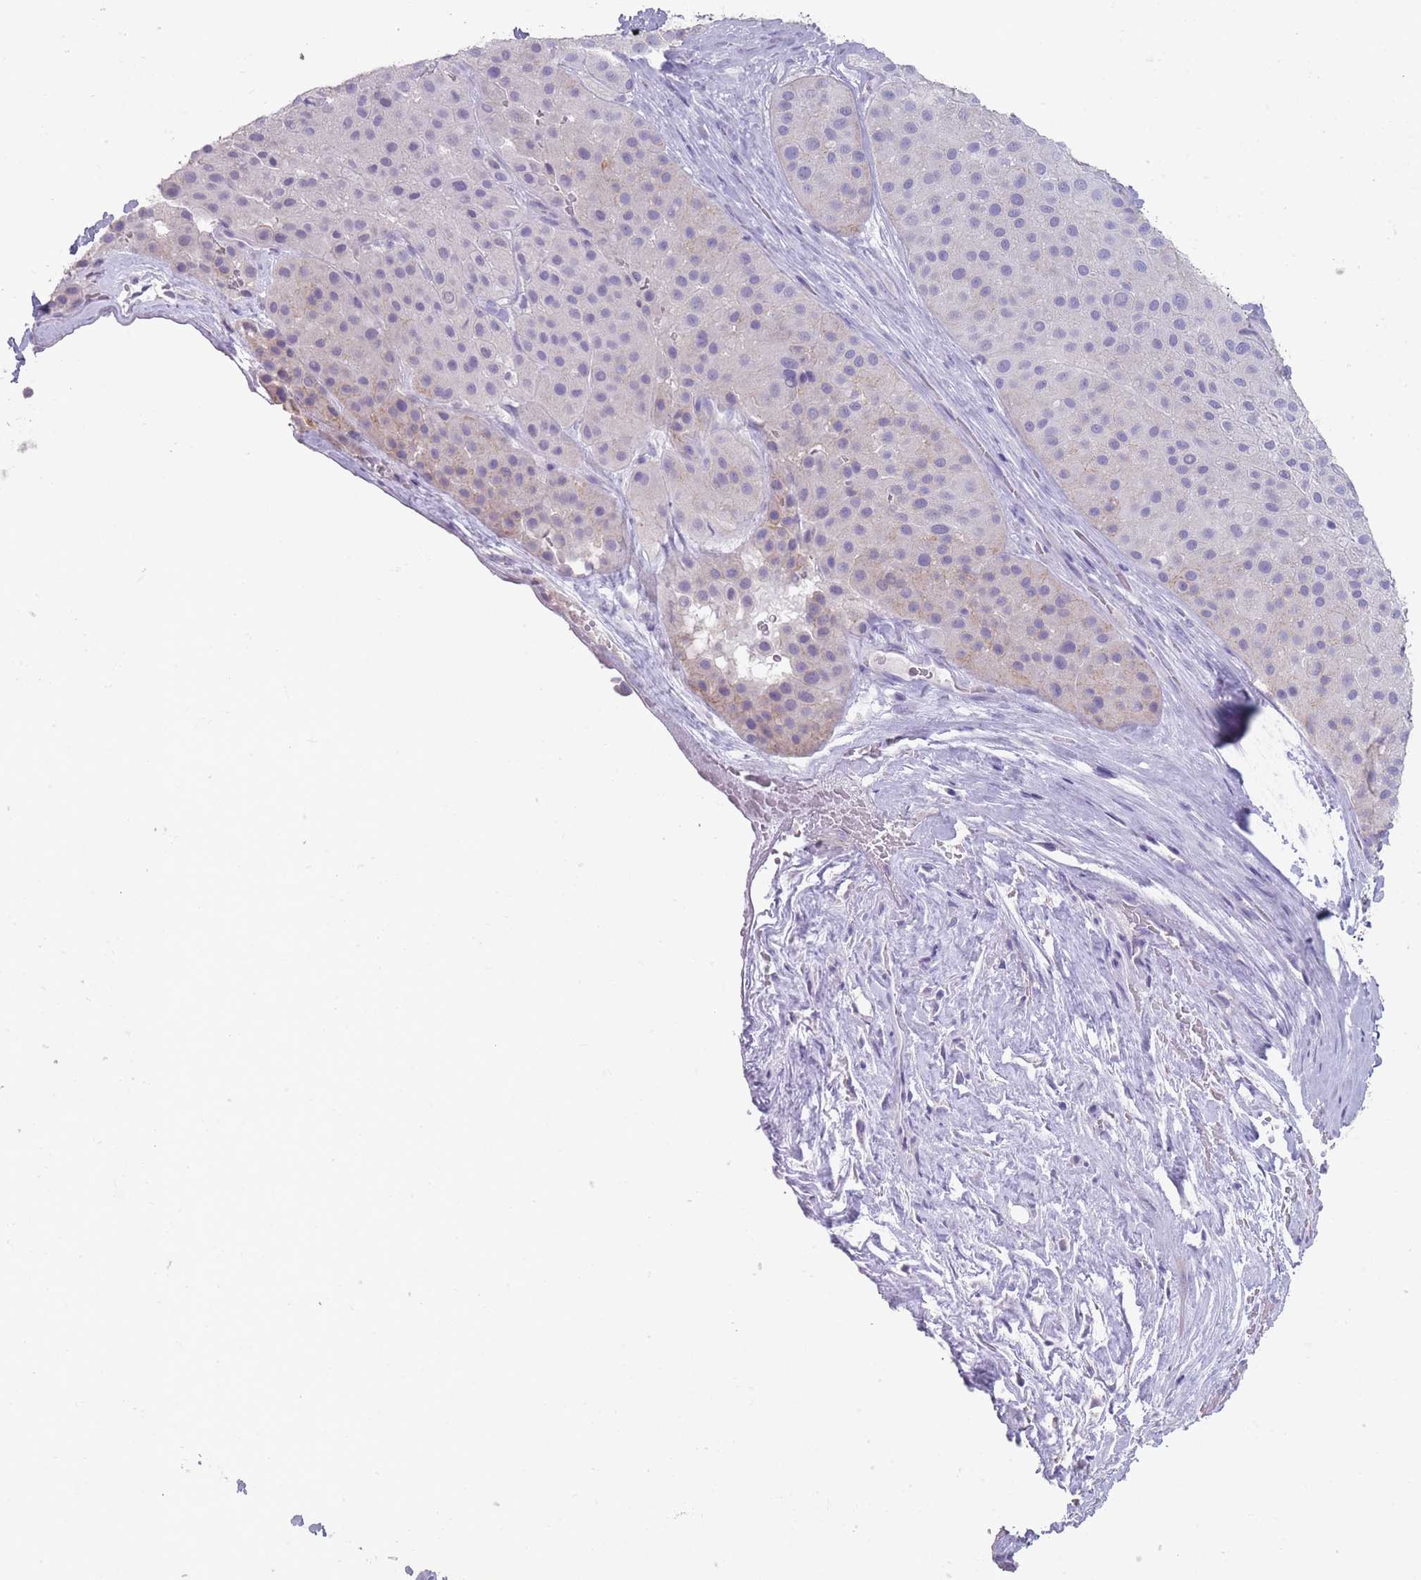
{"staining": {"intensity": "negative", "quantity": "none", "location": "none"}, "tissue": "melanoma", "cell_type": "Tumor cells", "image_type": "cancer", "snomed": [{"axis": "morphology", "description": "Malignant melanoma, Metastatic site"}, {"axis": "topography", "description": "Smooth muscle"}], "caption": "Immunohistochemistry (IHC) histopathology image of human melanoma stained for a protein (brown), which reveals no expression in tumor cells. (DAB (3,3'-diaminobenzidine) IHC visualized using brightfield microscopy, high magnification).", "gene": "RHBG", "patient": {"sex": "male", "age": 41}}